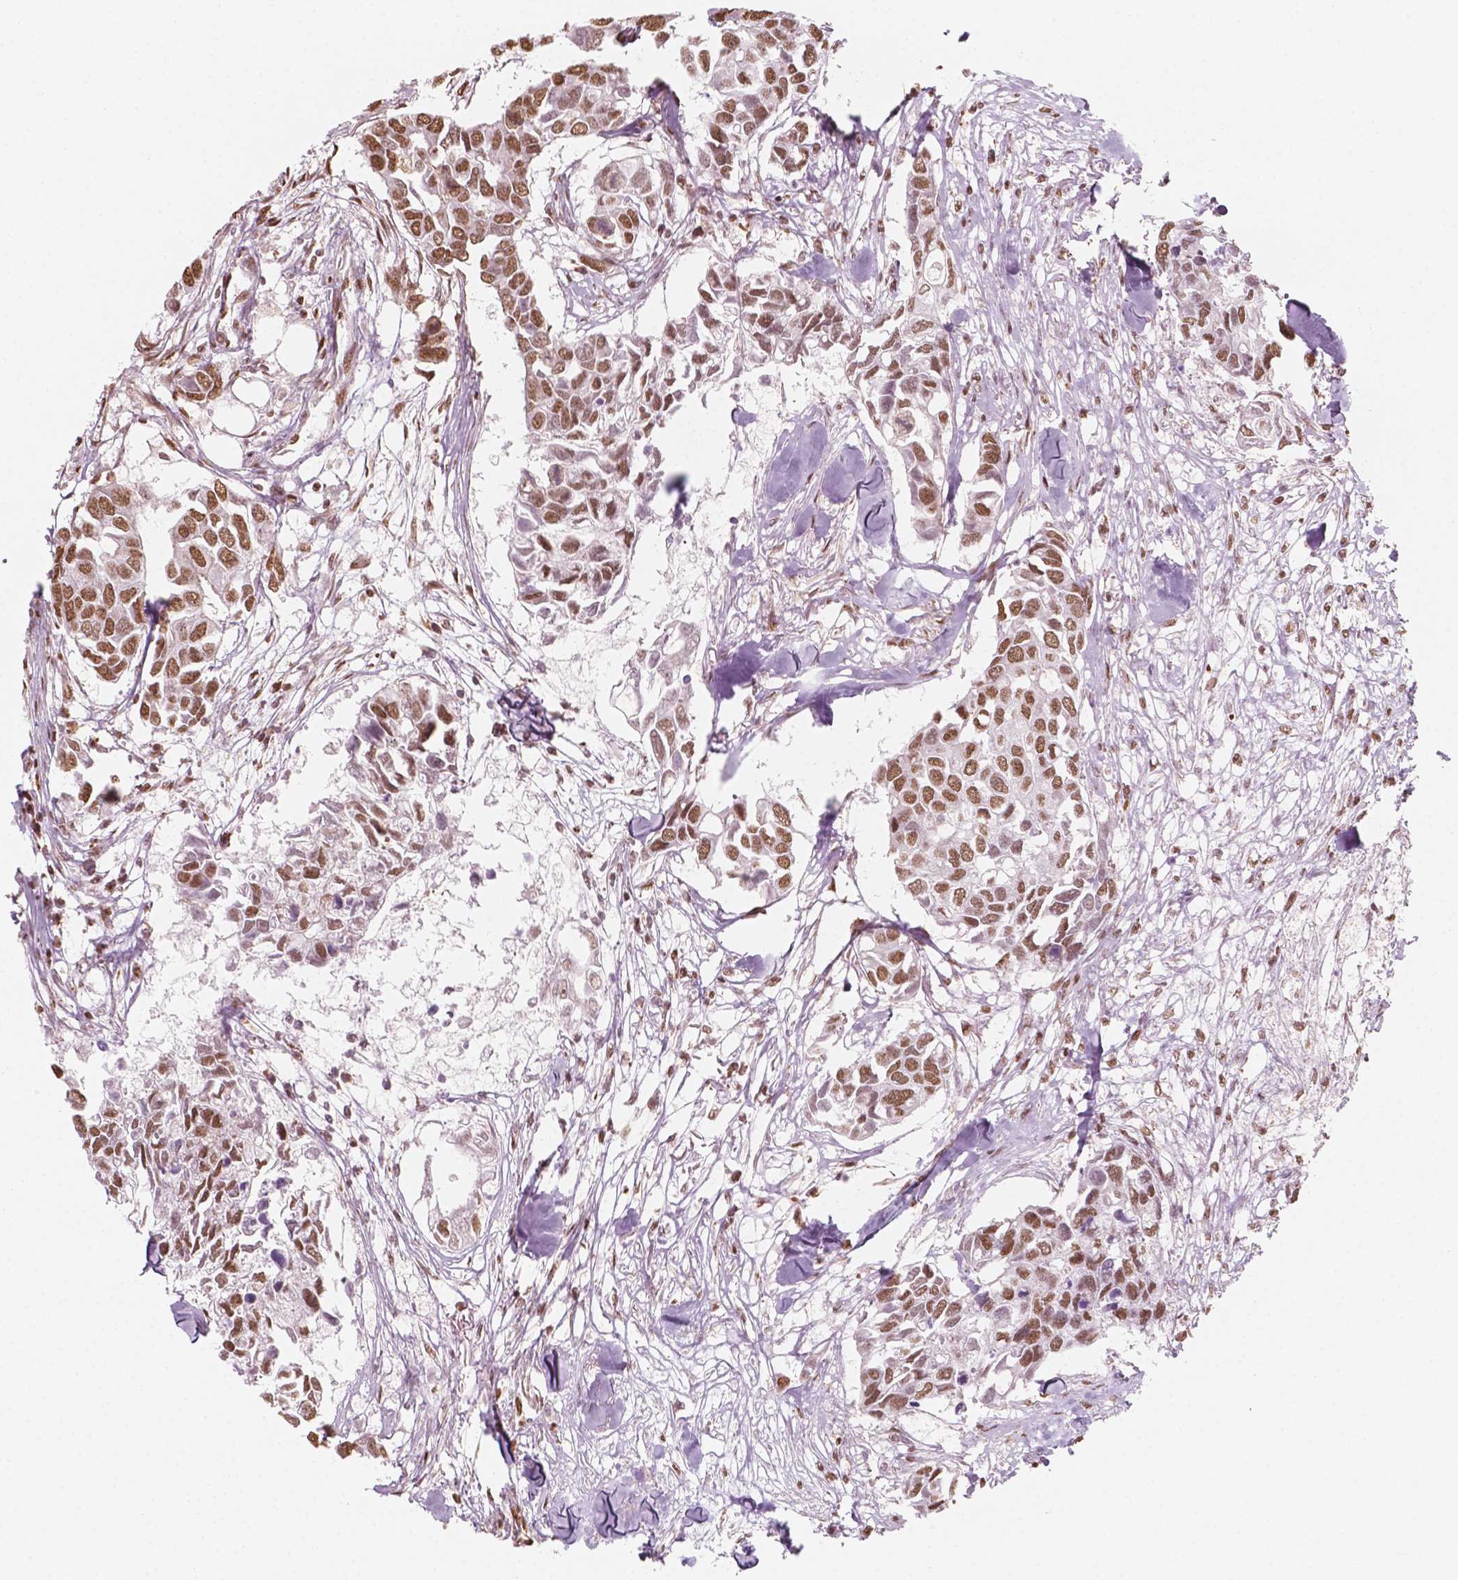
{"staining": {"intensity": "moderate", "quantity": ">75%", "location": "nuclear"}, "tissue": "breast cancer", "cell_type": "Tumor cells", "image_type": "cancer", "snomed": [{"axis": "morphology", "description": "Duct carcinoma"}, {"axis": "topography", "description": "Breast"}], "caption": "This is an image of IHC staining of breast cancer, which shows moderate expression in the nuclear of tumor cells.", "gene": "GTF3C5", "patient": {"sex": "female", "age": 83}}